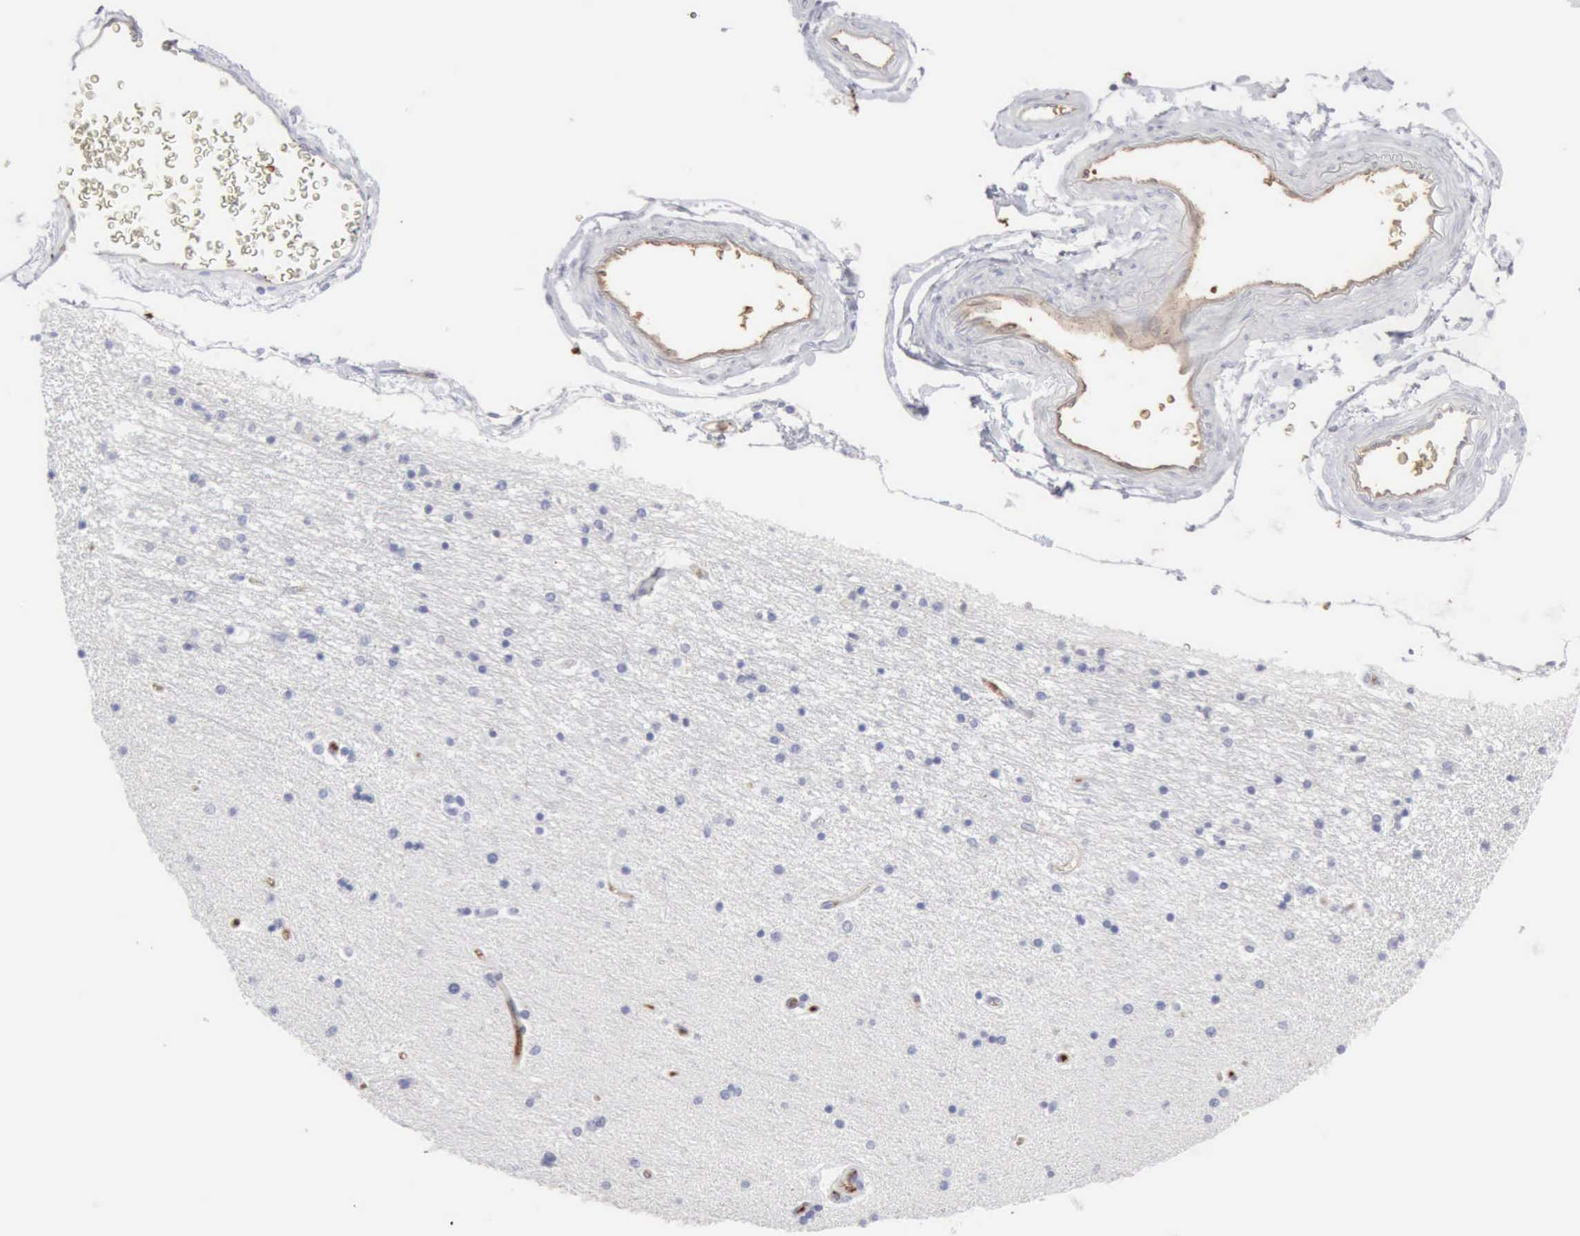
{"staining": {"intensity": "weak", "quantity": "<25%", "location": "nuclear"}, "tissue": "hippocampus", "cell_type": "Glial cells", "image_type": "normal", "snomed": [{"axis": "morphology", "description": "Normal tissue, NOS"}, {"axis": "topography", "description": "Hippocampus"}], "caption": "High power microscopy micrograph of an IHC image of normal hippocampus, revealing no significant positivity in glial cells.", "gene": "SERPINA1", "patient": {"sex": "female", "age": 54}}